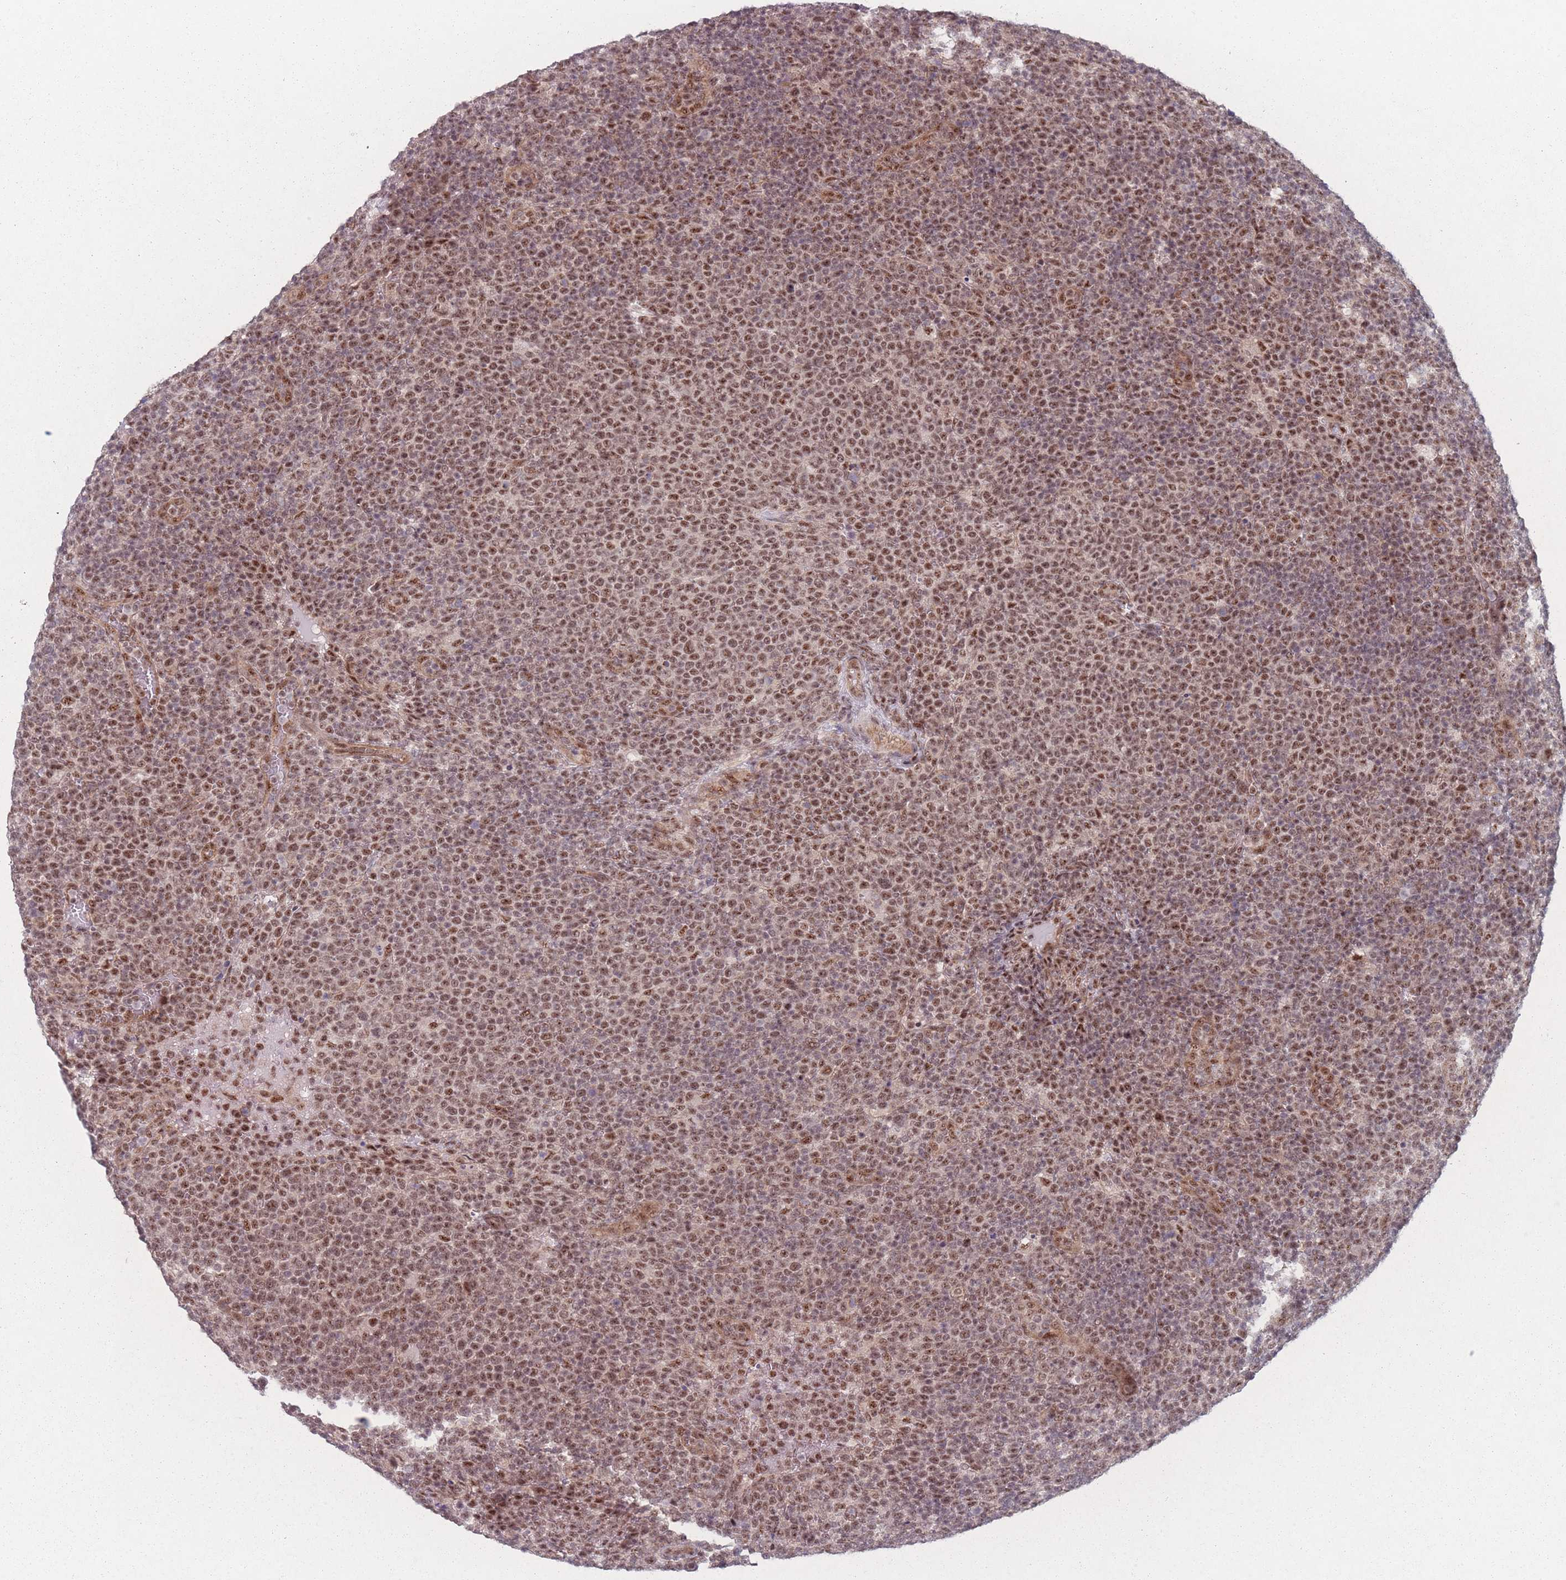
{"staining": {"intensity": "moderate", "quantity": ">75%", "location": "nuclear"}, "tissue": "lymphoma", "cell_type": "Tumor cells", "image_type": "cancer", "snomed": [{"axis": "morphology", "description": "Malignant lymphoma, non-Hodgkin's type, High grade"}, {"axis": "topography", "description": "Lymph node"}], "caption": "A brown stain labels moderate nuclear staining of a protein in human lymphoma tumor cells.", "gene": "ZC3H14", "patient": {"sex": "male", "age": 61}}